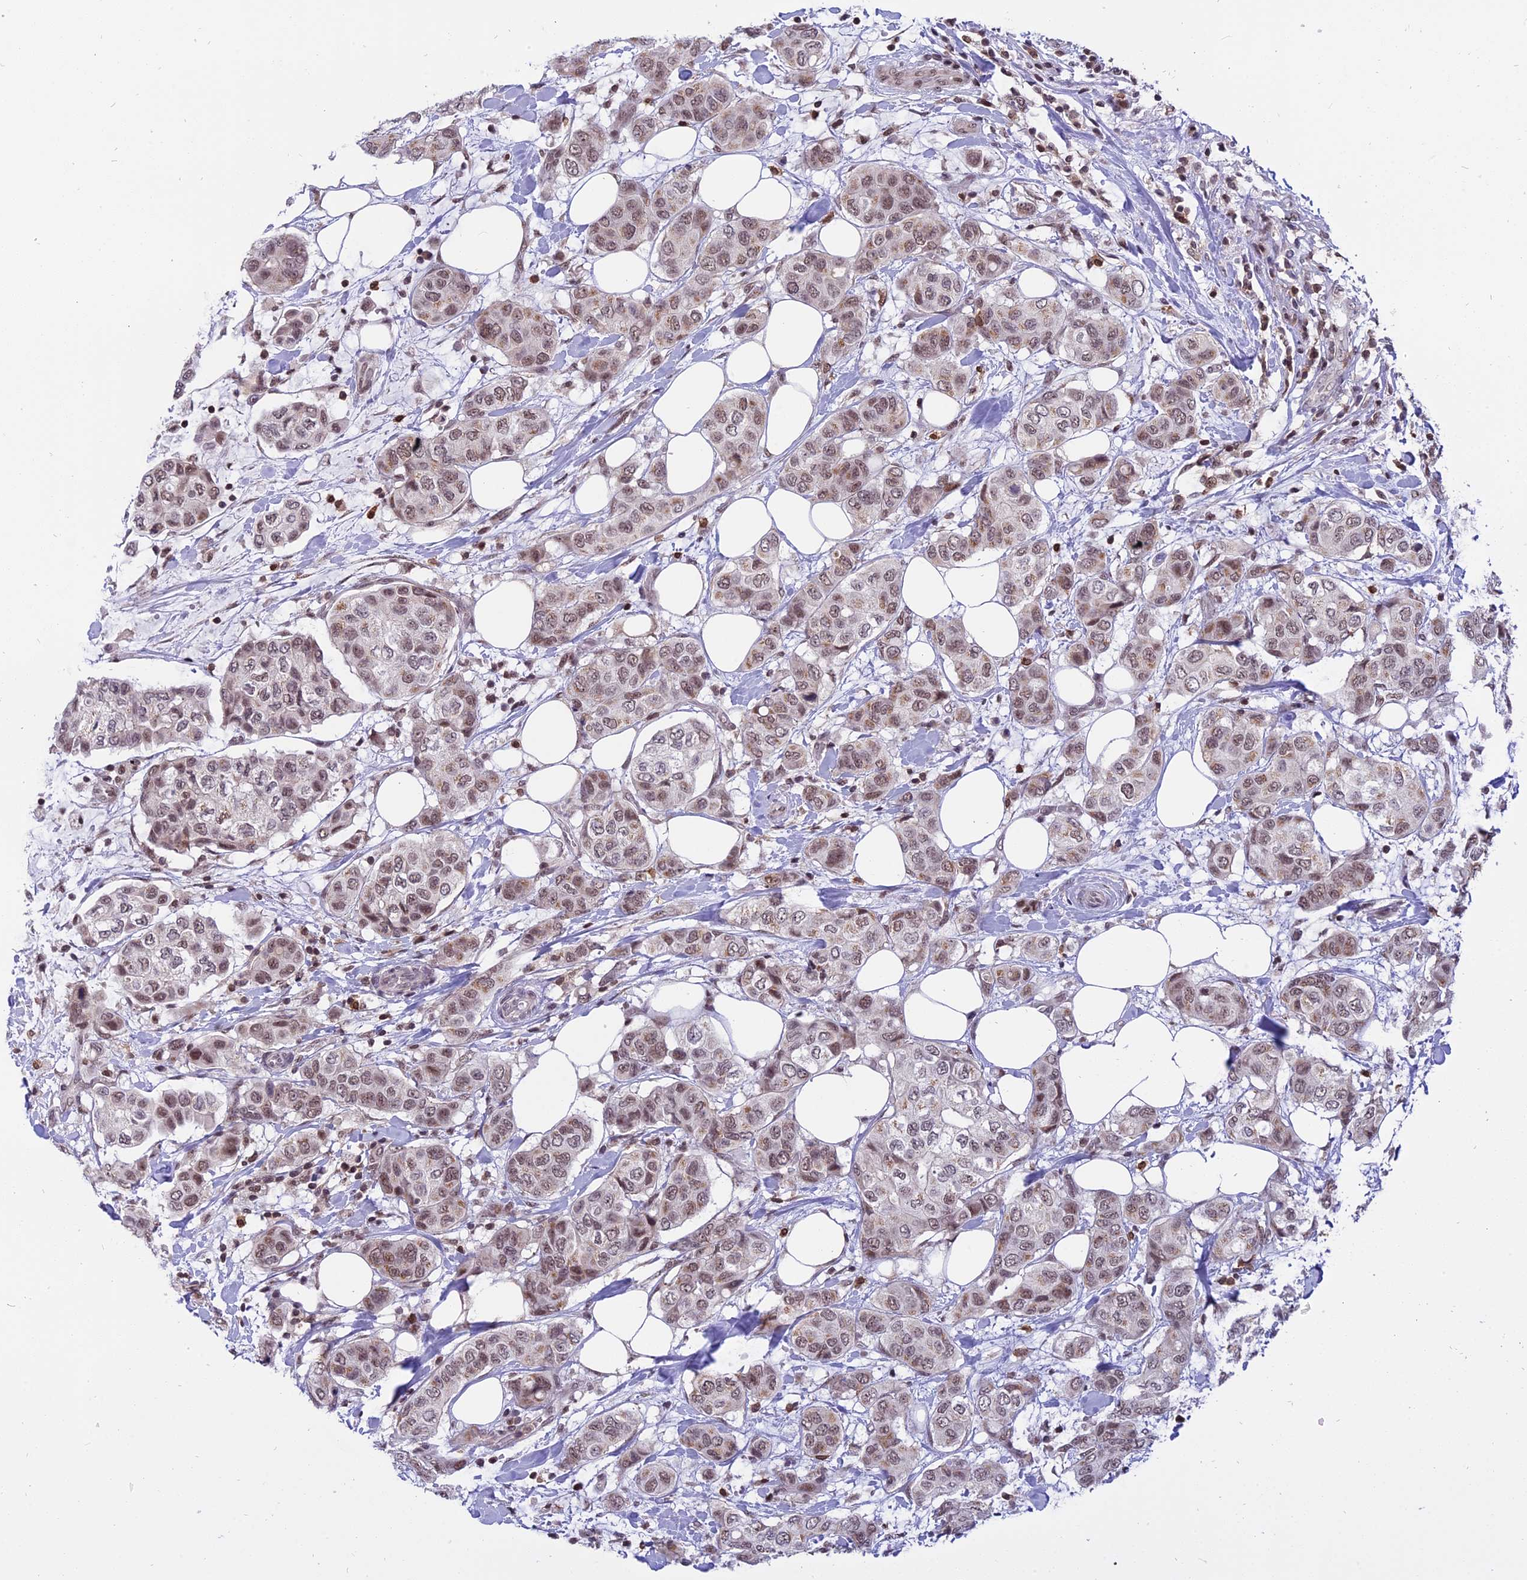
{"staining": {"intensity": "moderate", "quantity": ">75%", "location": "nuclear"}, "tissue": "breast cancer", "cell_type": "Tumor cells", "image_type": "cancer", "snomed": [{"axis": "morphology", "description": "Lobular carcinoma"}, {"axis": "topography", "description": "Breast"}], "caption": "Breast cancer stained with a brown dye shows moderate nuclear positive positivity in approximately >75% of tumor cells.", "gene": "TADA3", "patient": {"sex": "female", "age": 51}}